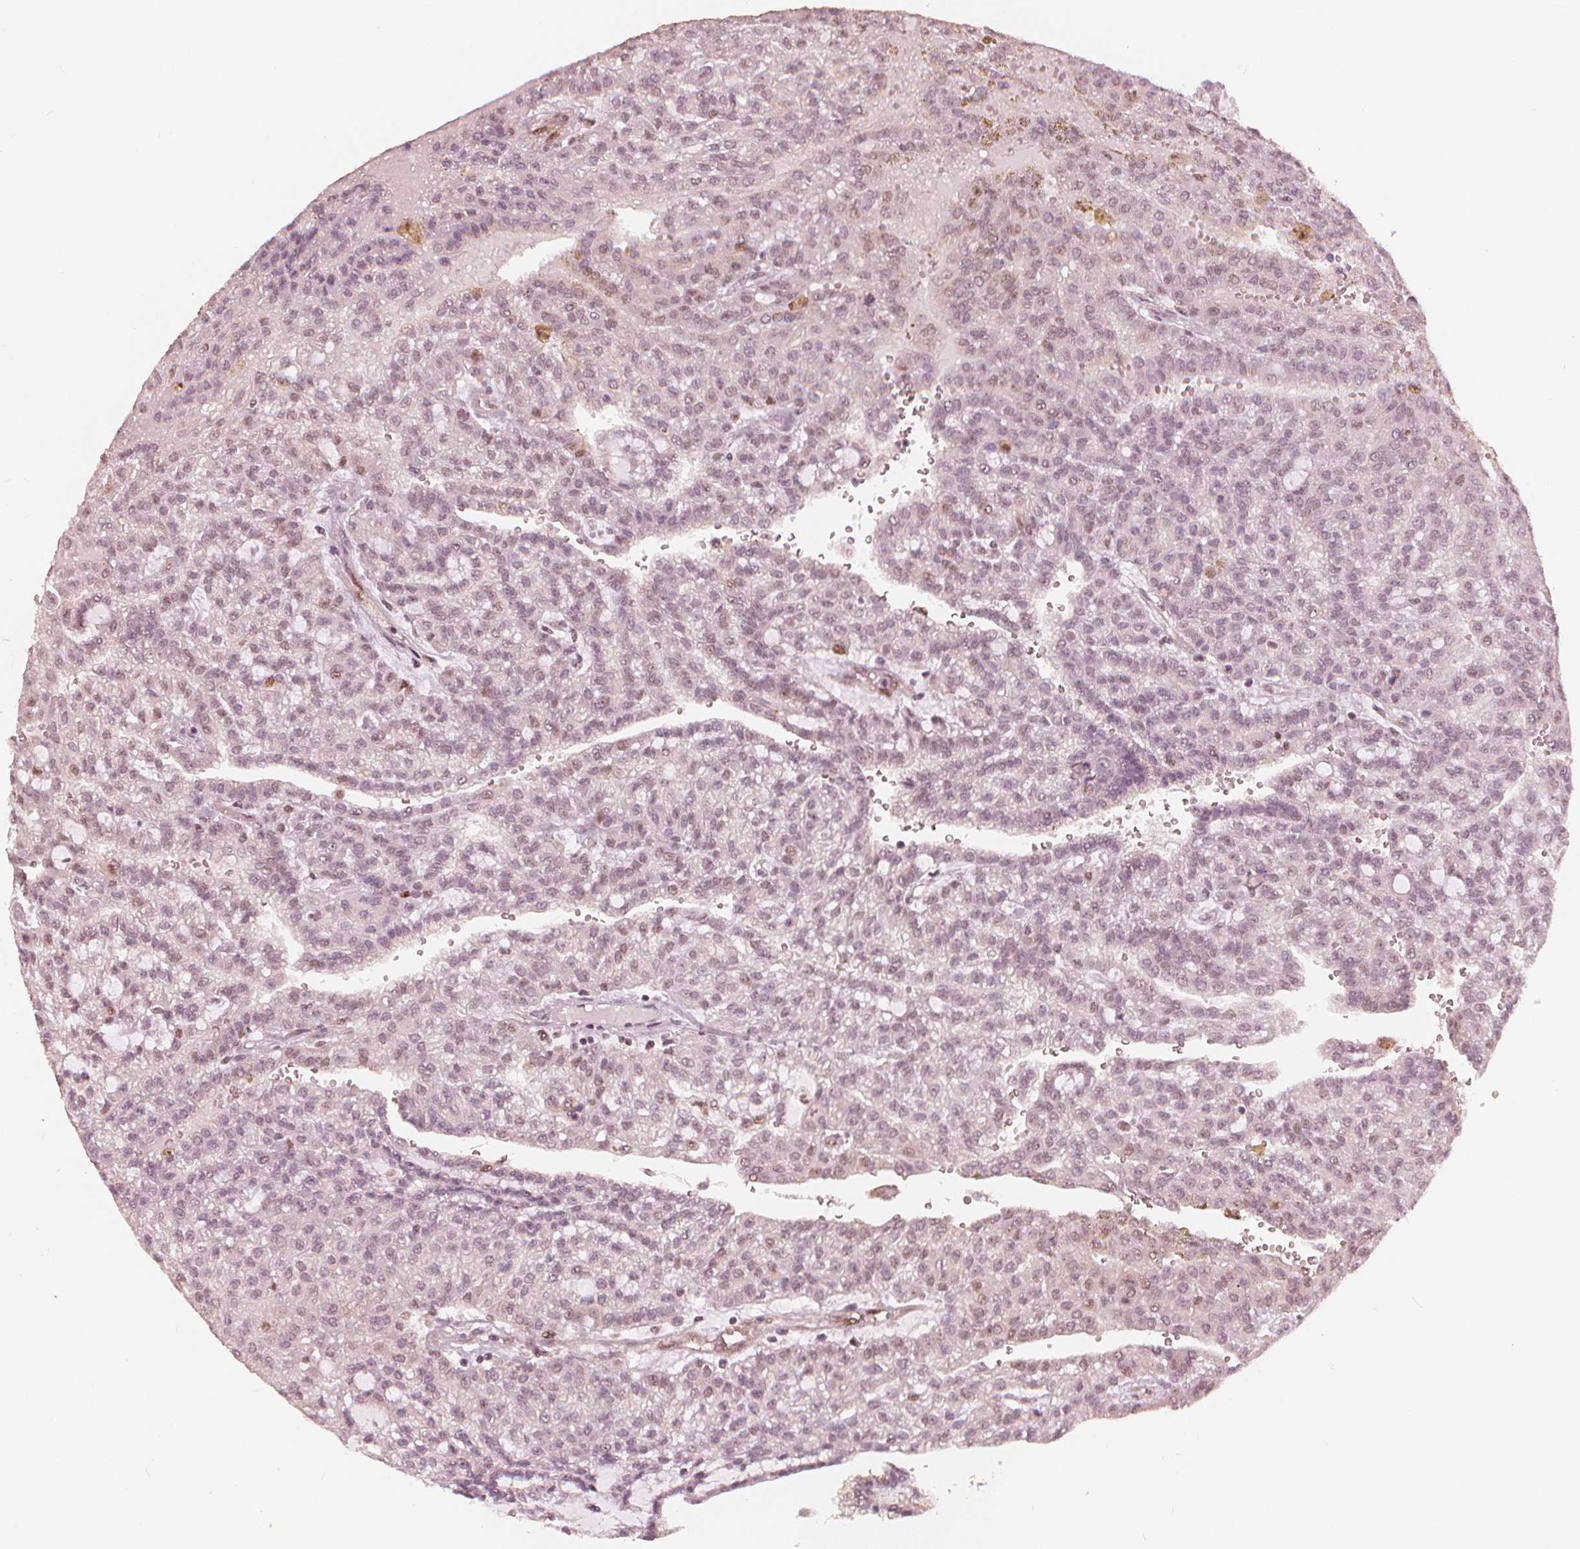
{"staining": {"intensity": "moderate", "quantity": "<25%", "location": "nuclear"}, "tissue": "renal cancer", "cell_type": "Tumor cells", "image_type": "cancer", "snomed": [{"axis": "morphology", "description": "Adenocarcinoma, NOS"}, {"axis": "topography", "description": "Kidney"}], "caption": "Immunohistochemistry of human renal cancer (adenocarcinoma) demonstrates low levels of moderate nuclear staining in approximately <25% of tumor cells. The staining is performed using DAB (3,3'-diaminobenzidine) brown chromogen to label protein expression. The nuclei are counter-stained blue using hematoxylin.", "gene": "SQSTM1", "patient": {"sex": "male", "age": 63}}